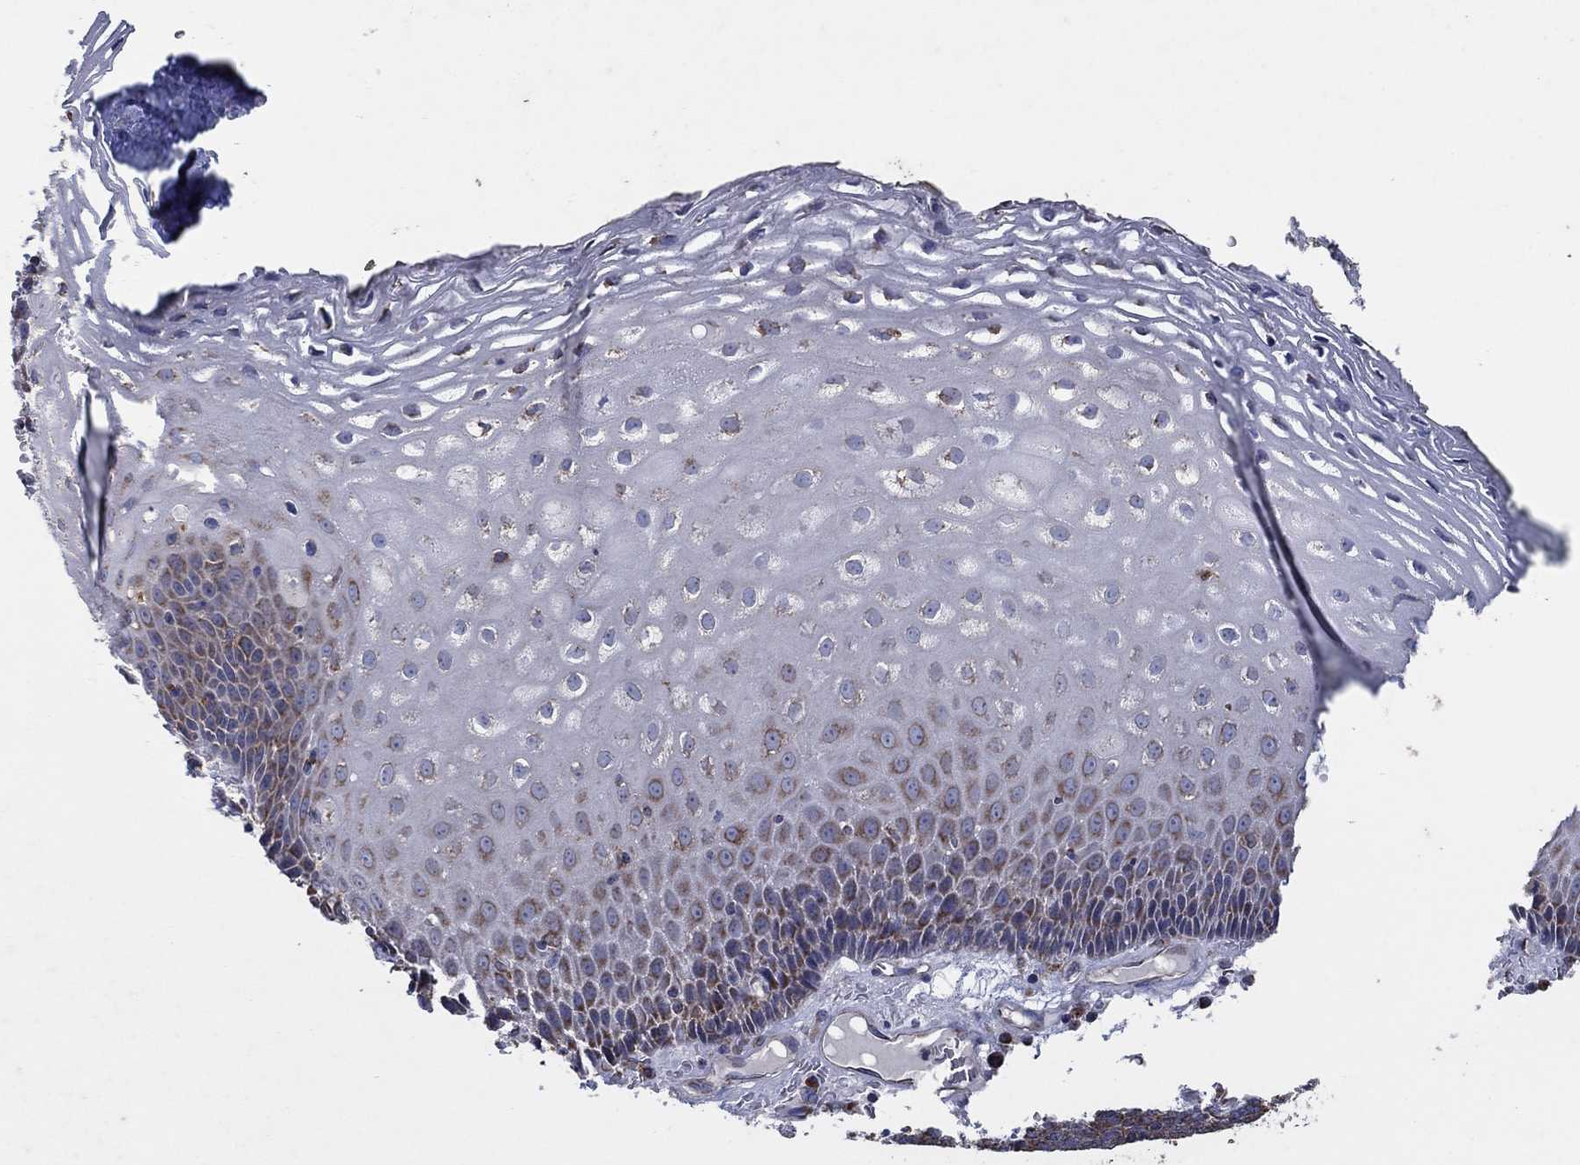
{"staining": {"intensity": "moderate", "quantity": "<25%", "location": "cytoplasmic/membranous"}, "tissue": "esophagus", "cell_type": "Squamous epithelial cells", "image_type": "normal", "snomed": [{"axis": "morphology", "description": "Normal tissue, NOS"}, {"axis": "topography", "description": "Esophagus"}], "caption": "Normal esophagus exhibits moderate cytoplasmic/membranous positivity in about <25% of squamous epithelial cells, visualized by immunohistochemistry.", "gene": "NCEH1", "patient": {"sex": "male", "age": 76}}